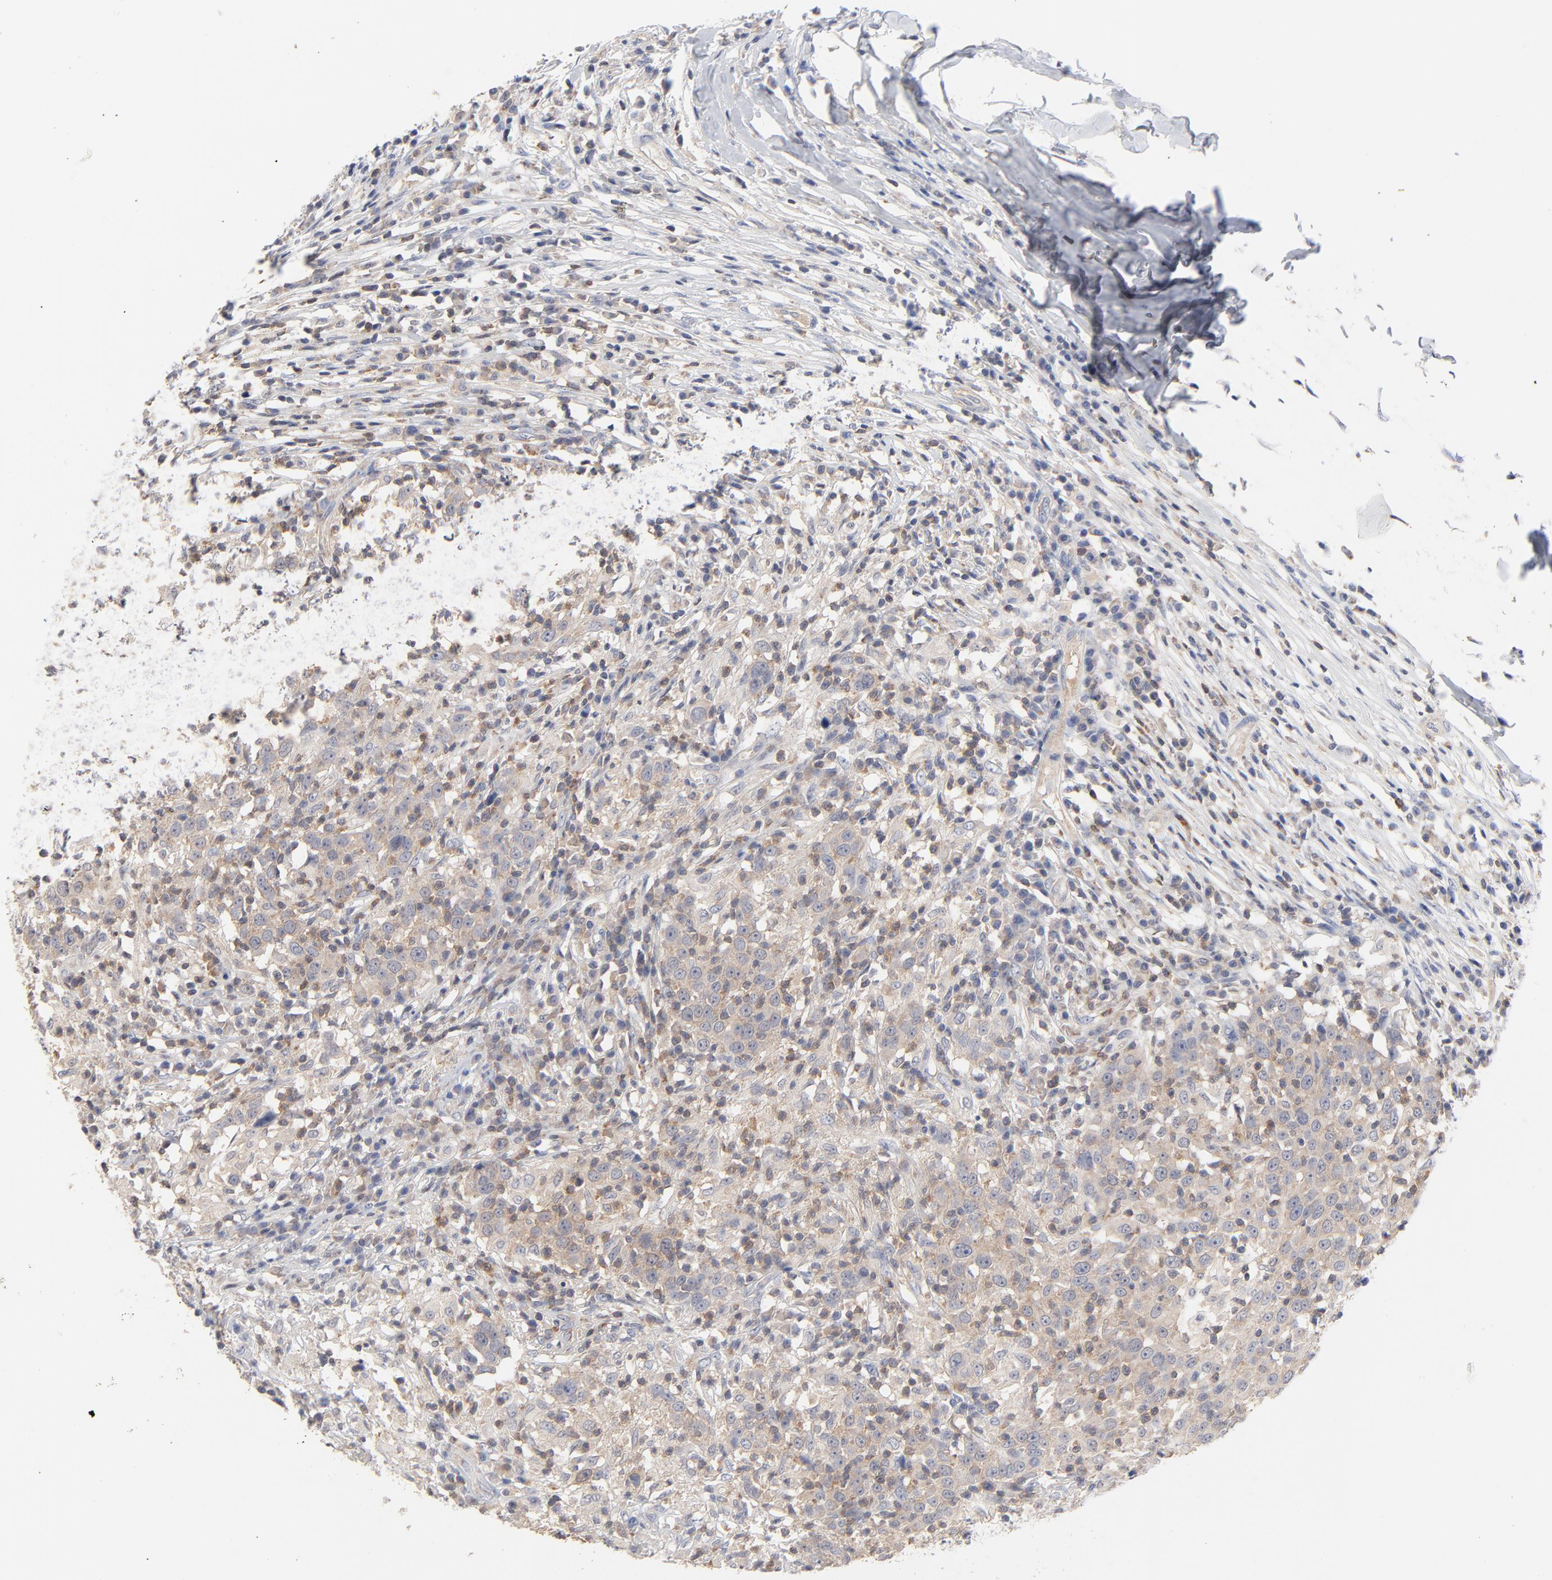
{"staining": {"intensity": "weak", "quantity": ">75%", "location": "cytoplasmic/membranous"}, "tissue": "head and neck cancer", "cell_type": "Tumor cells", "image_type": "cancer", "snomed": [{"axis": "morphology", "description": "Adenocarcinoma, NOS"}, {"axis": "topography", "description": "Salivary gland"}, {"axis": "topography", "description": "Head-Neck"}], "caption": "A brown stain highlights weak cytoplasmic/membranous staining of a protein in human head and neck cancer tumor cells.", "gene": "CAB39L", "patient": {"sex": "female", "age": 65}}